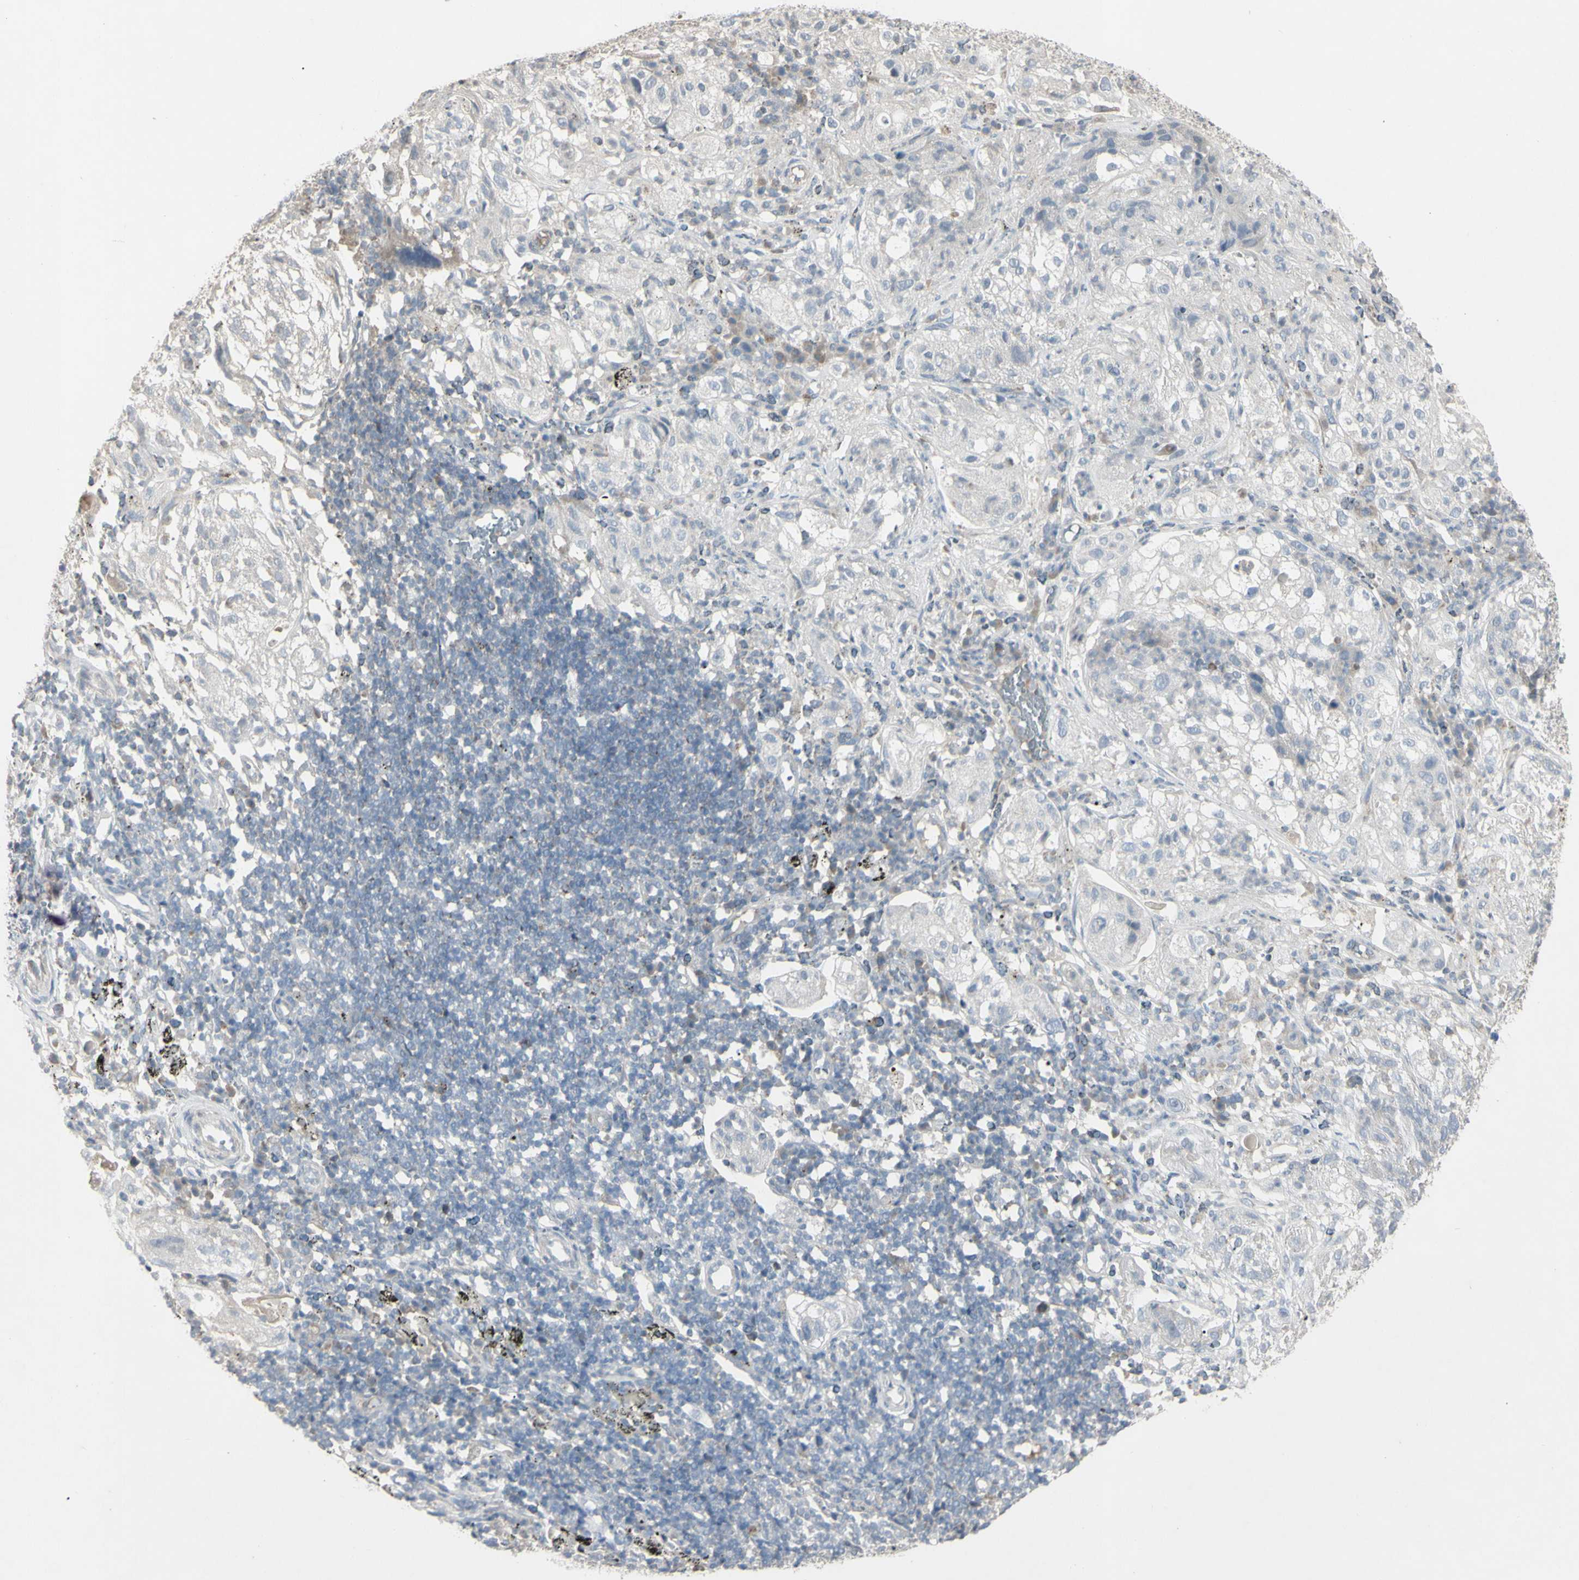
{"staining": {"intensity": "negative", "quantity": "none", "location": "none"}, "tissue": "lung cancer", "cell_type": "Tumor cells", "image_type": "cancer", "snomed": [{"axis": "morphology", "description": "Inflammation, NOS"}, {"axis": "morphology", "description": "Squamous cell carcinoma, NOS"}, {"axis": "topography", "description": "Lymph node"}, {"axis": "topography", "description": "Soft tissue"}, {"axis": "topography", "description": "Lung"}], "caption": "Immunohistochemical staining of human lung squamous cell carcinoma demonstrates no significant staining in tumor cells. (Immunohistochemistry (ihc), brightfield microscopy, high magnification).", "gene": "PIAS4", "patient": {"sex": "male", "age": 66}}